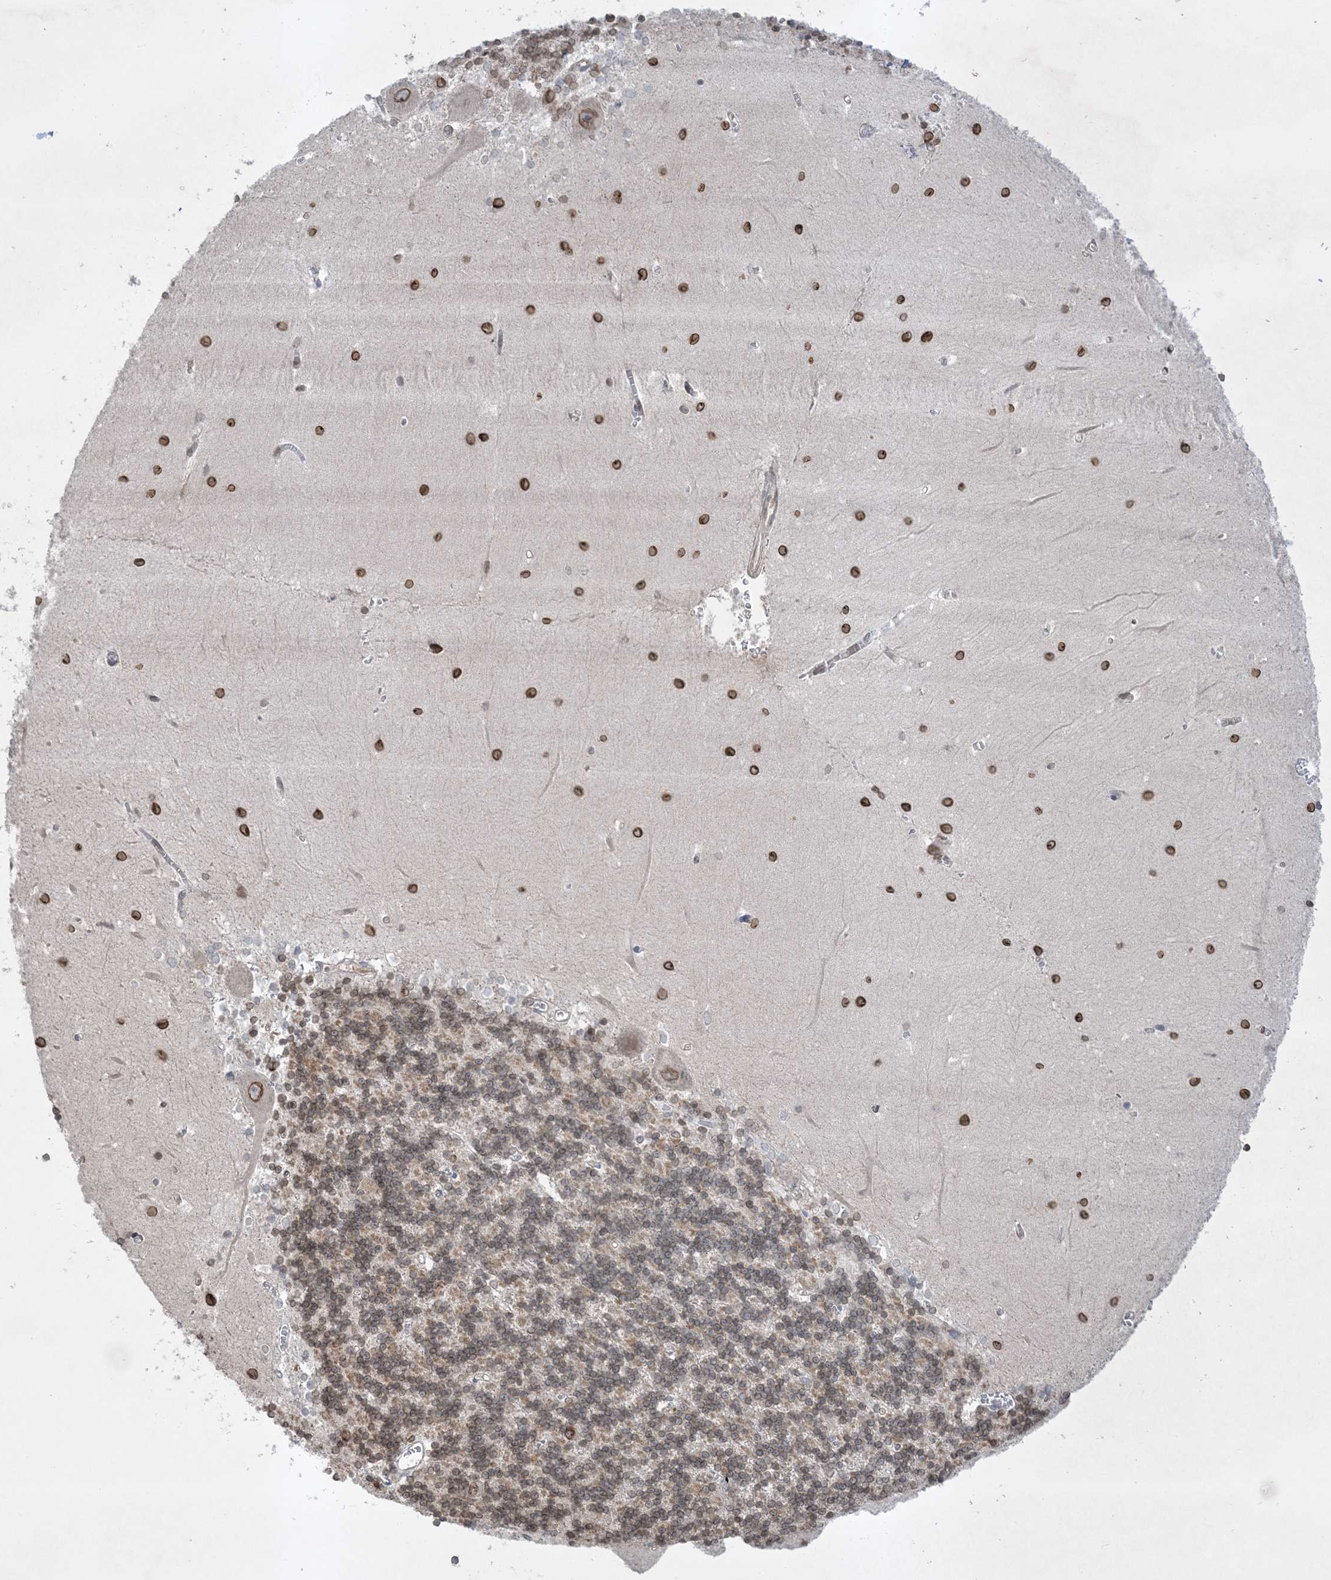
{"staining": {"intensity": "moderate", "quantity": "25%-75%", "location": "cytoplasmic/membranous,nuclear"}, "tissue": "cerebellum", "cell_type": "Cells in granular layer", "image_type": "normal", "snomed": [{"axis": "morphology", "description": "Normal tissue, NOS"}, {"axis": "topography", "description": "Cerebellum"}], "caption": "The immunohistochemical stain labels moderate cytoplasmic/membranous,nuclear staining in cells in granular layer of benign cerebellum. The staining was performed using DAB to visualize the protein expression in brown, while the nuclei were stained in blue with hematoxylin (Magnification: 20x).", "gene": "FNDC1", "patient": {"sex": "male", "age": 37}}